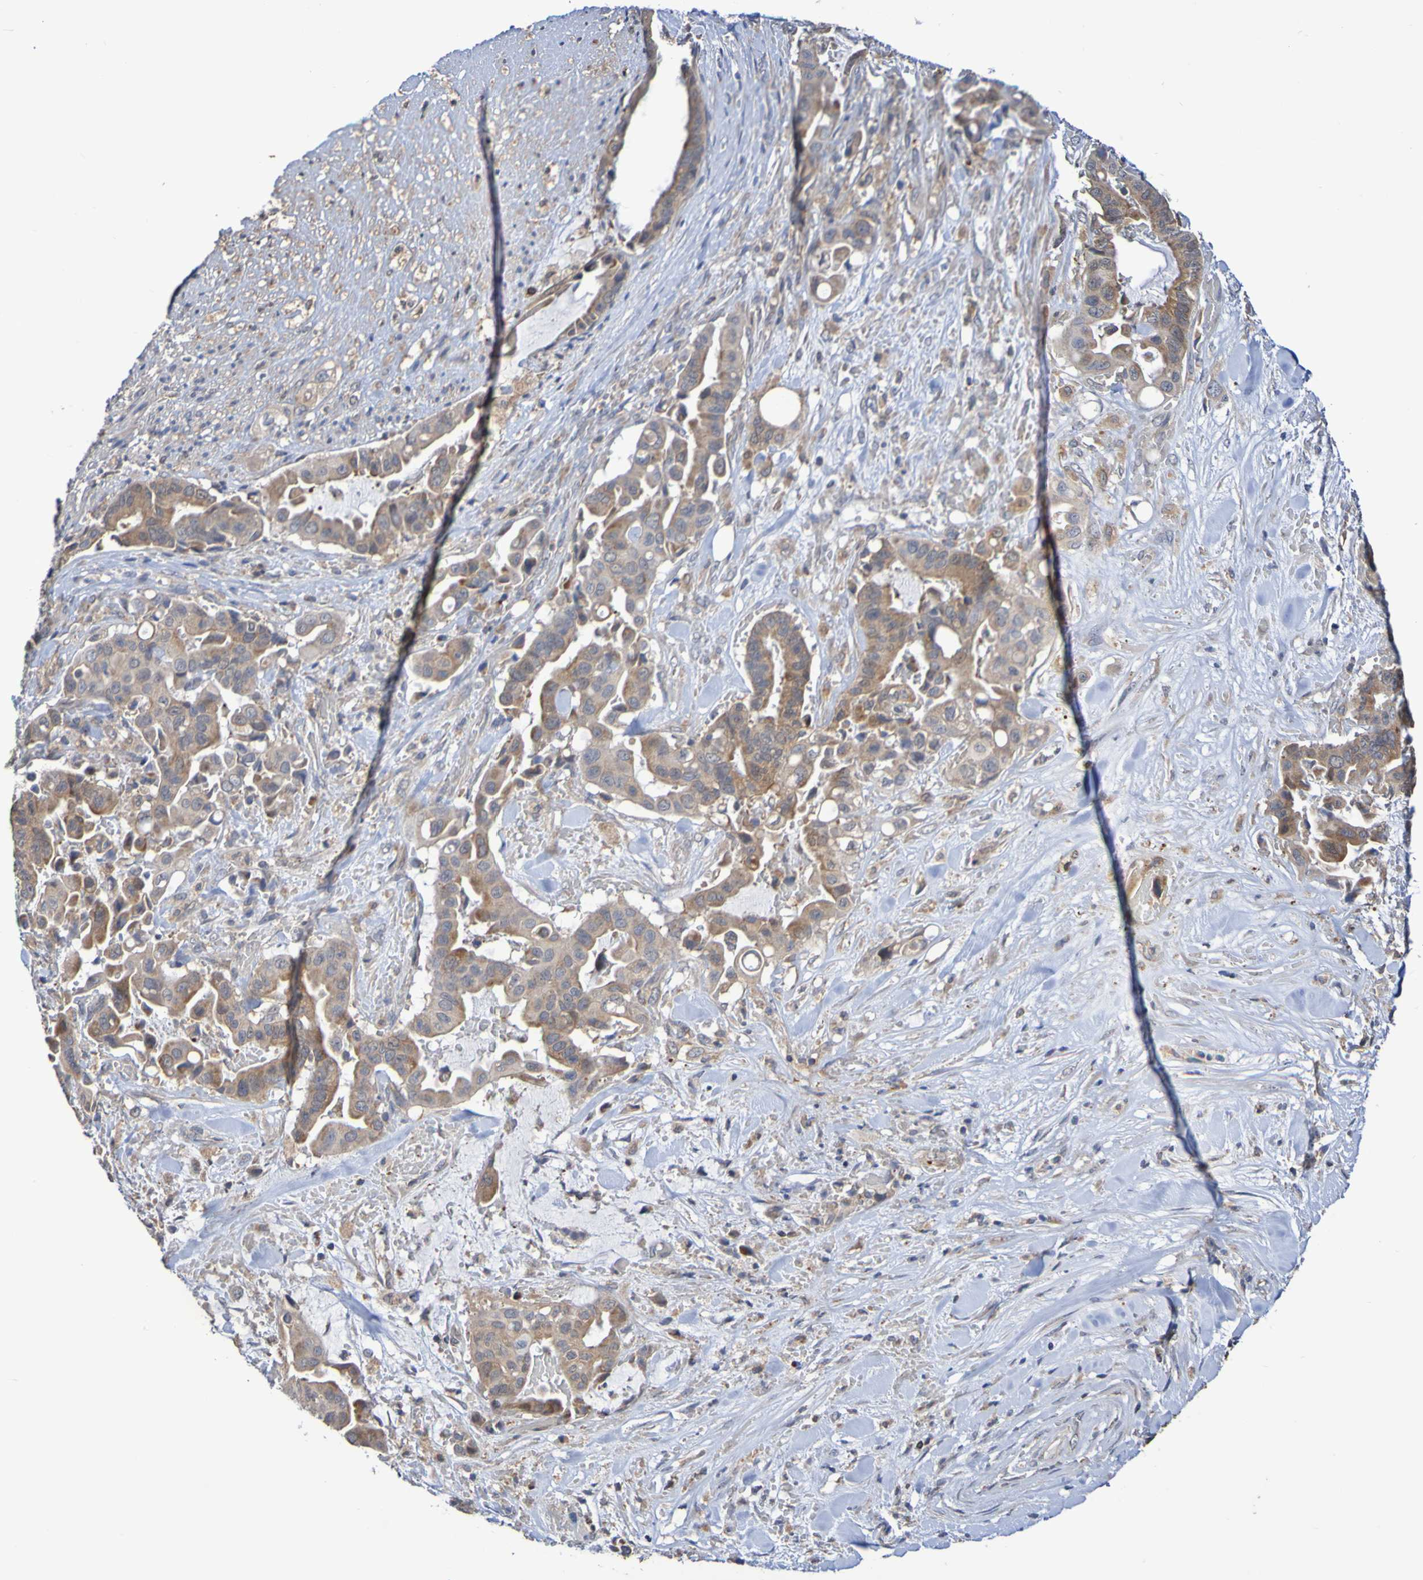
{"staining": {"intensity": "moderate", "quantity": ">75%", "location": "cytoplasmic/membranous"}, "tissue": "liver cancer", "cell_type": "Tumor cells", "image_type": "cancer", "snomed": [{"axis": "morphology", "description": "Cholangiocarcinoma"}, {"axis": "topography", "description": "Liver"}], "caption": "An image of liver cholangiocarcinoma stained for a protein shows moderate cytoplasmic/membranous brown staining in tumor cells.", "gene": "C3orf18", "patient": {"sex": "female", "age": 61}}